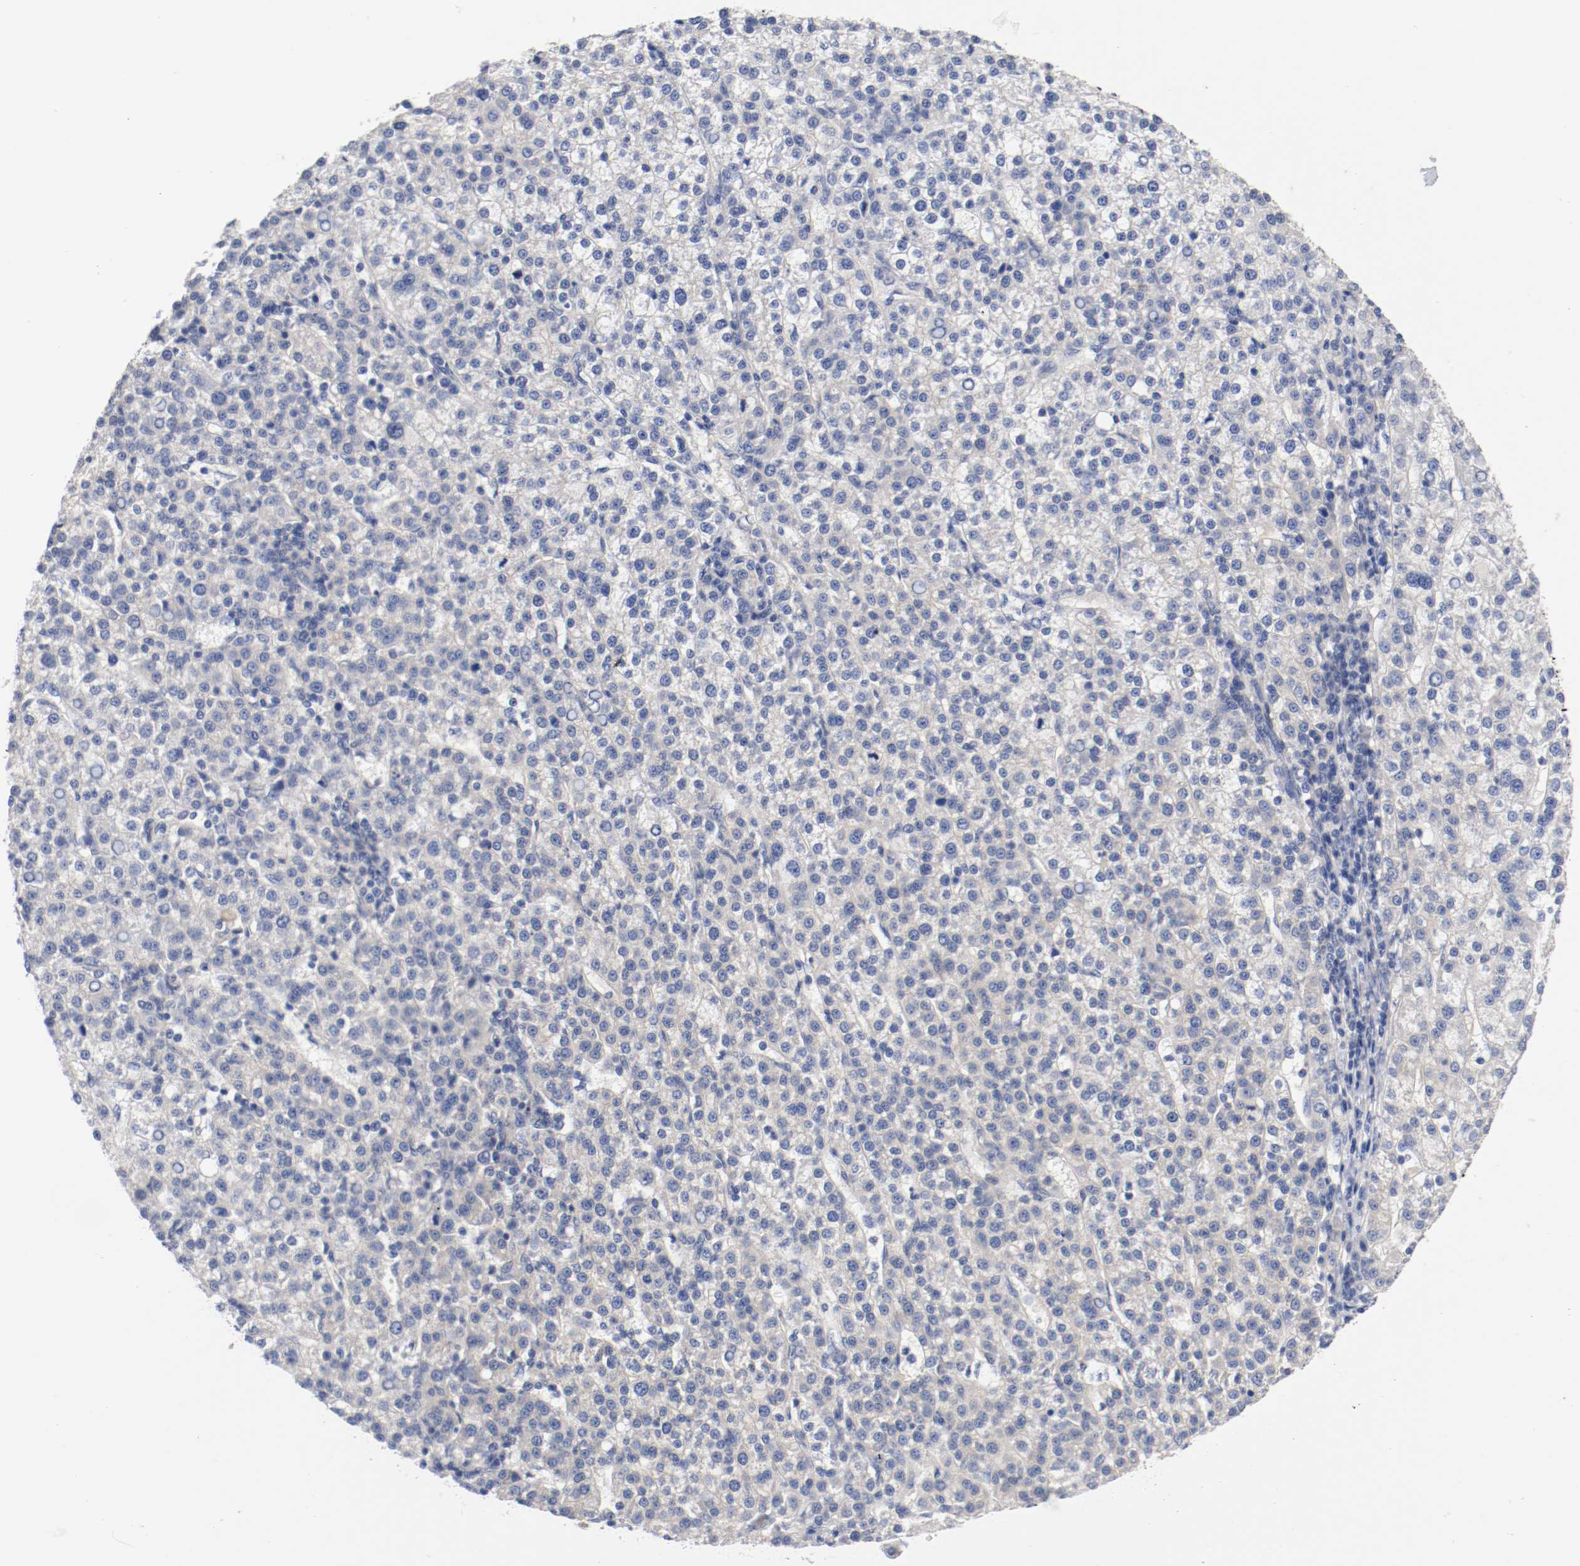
{"staining": {"intensity": "weak", "quantity": "25%-75%", "location": "cytoplasmic/membranous"}, "tissue": "liver cancer", "cell_type": "Tumor cells", "image_type": "cancer", "snomed": [{"axis": "morphology", "description": "Carcinoma, Hepatocellular, NOS"}, {"axis": "topography", "description": "Liver"}], "caption": "Hepatocellular carcinoma (liver) was stained to show a protein in brown. There is low levels of weak cytoplasmic/membranous expression in approximately 25%-75% of tumor cells. The staining was performed using DAB, with brown indicating positive protein expression. Nuclei are stained blue with hematoxylin.", "gene": "HGS", "patient": {"sex": "female", "age": 58}}